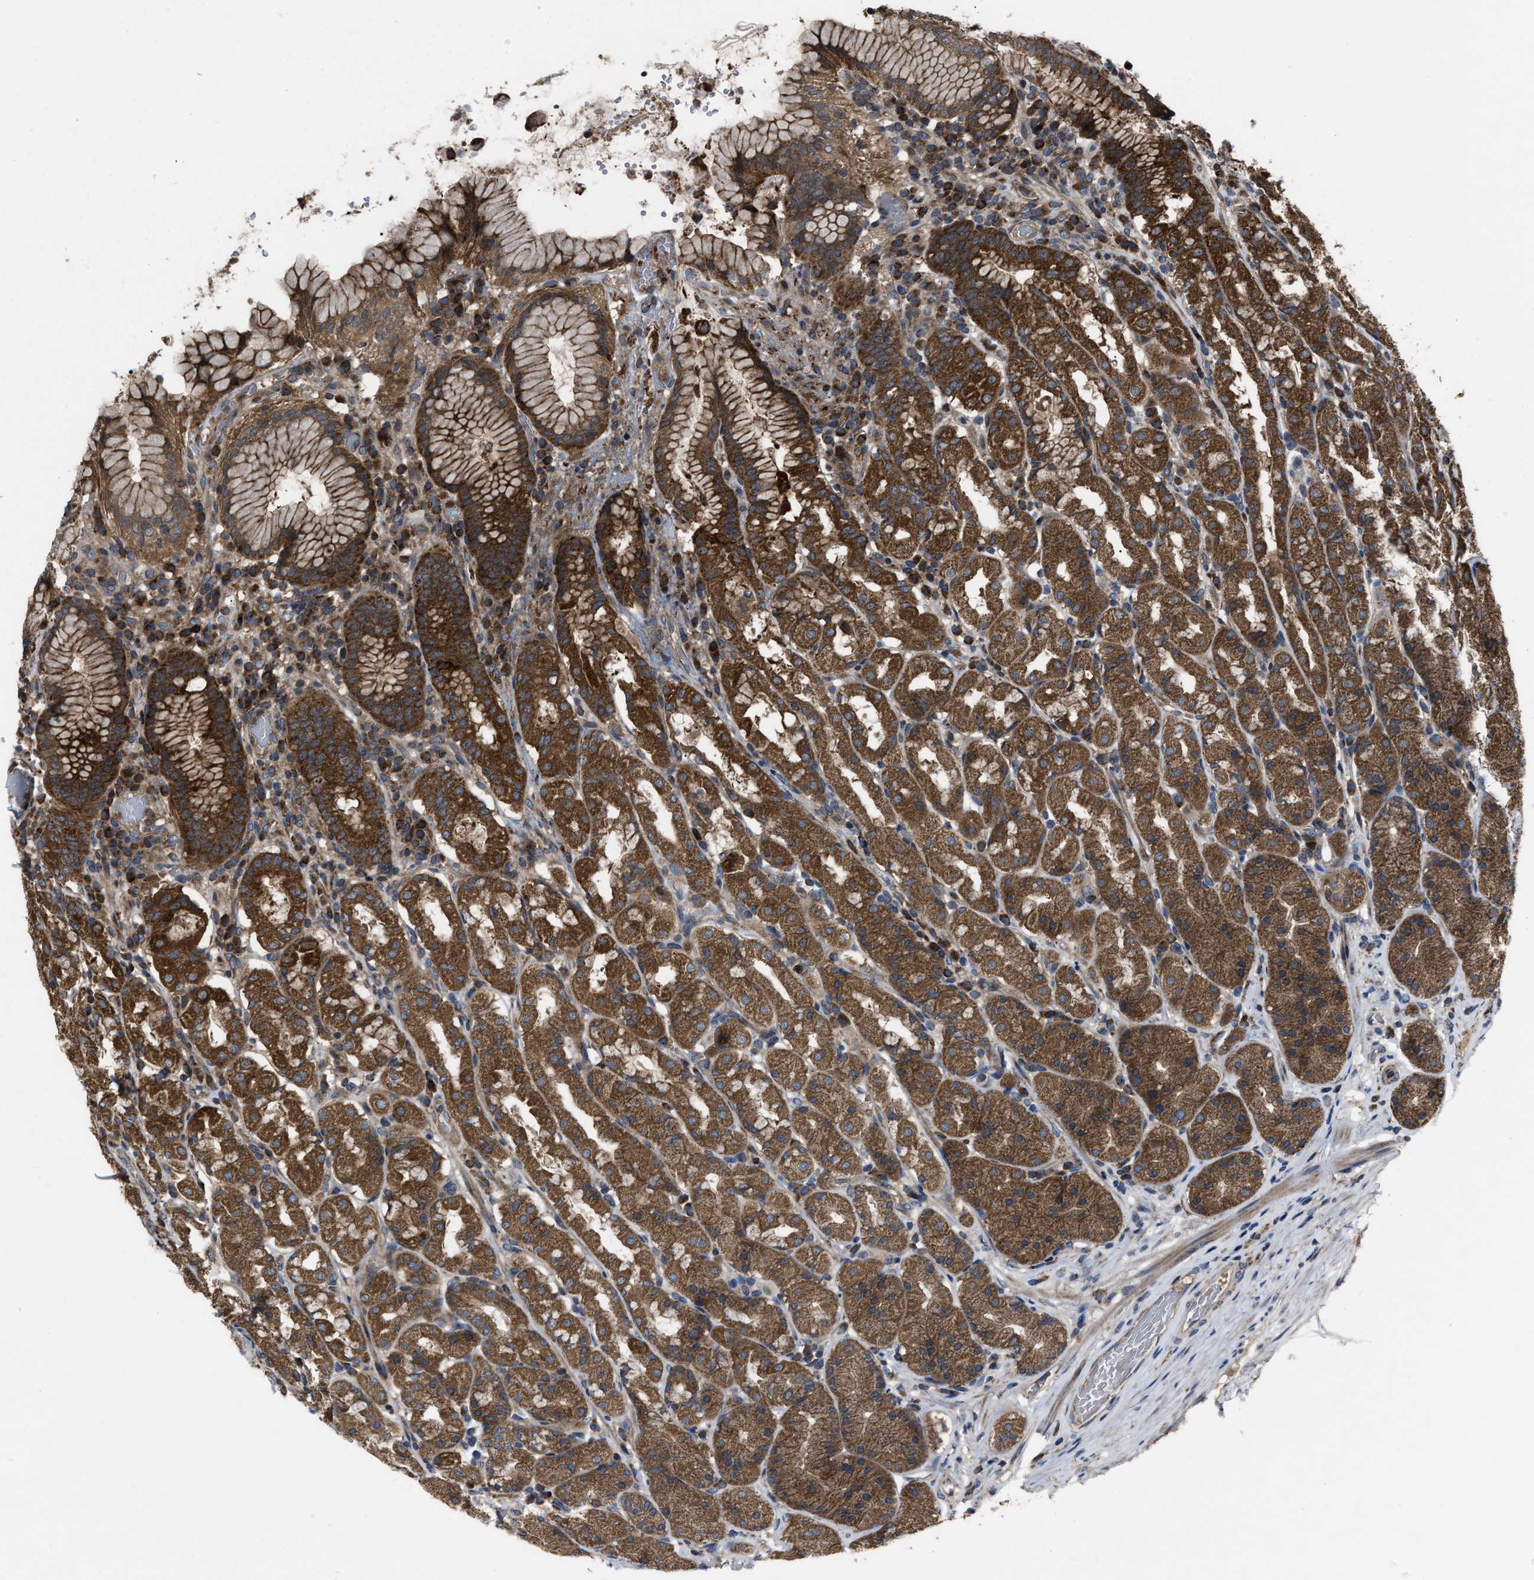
{"staining": {"intensity": "strong", "quantity": ">75%", "location": "cytoplasmic/membranous"}, "tissue": "stomach", "cell_type": "Glandular cells", "image_type": "normal", "snomed": [{"axis": "morphology", "description": "Normal tissue, NOS"}, {"axis": "topography", "description": "Stomach"}, {"axis": "topography", "description": "Stomach, lower"}], "caption": "The micrograph demonstrates staining of benign stomach, revealing strong cytoplasmic/membranous protein expression (brown color) within glandular cells.", "gene": "PASK", "patient": {"sex": "female", "age": 56}}